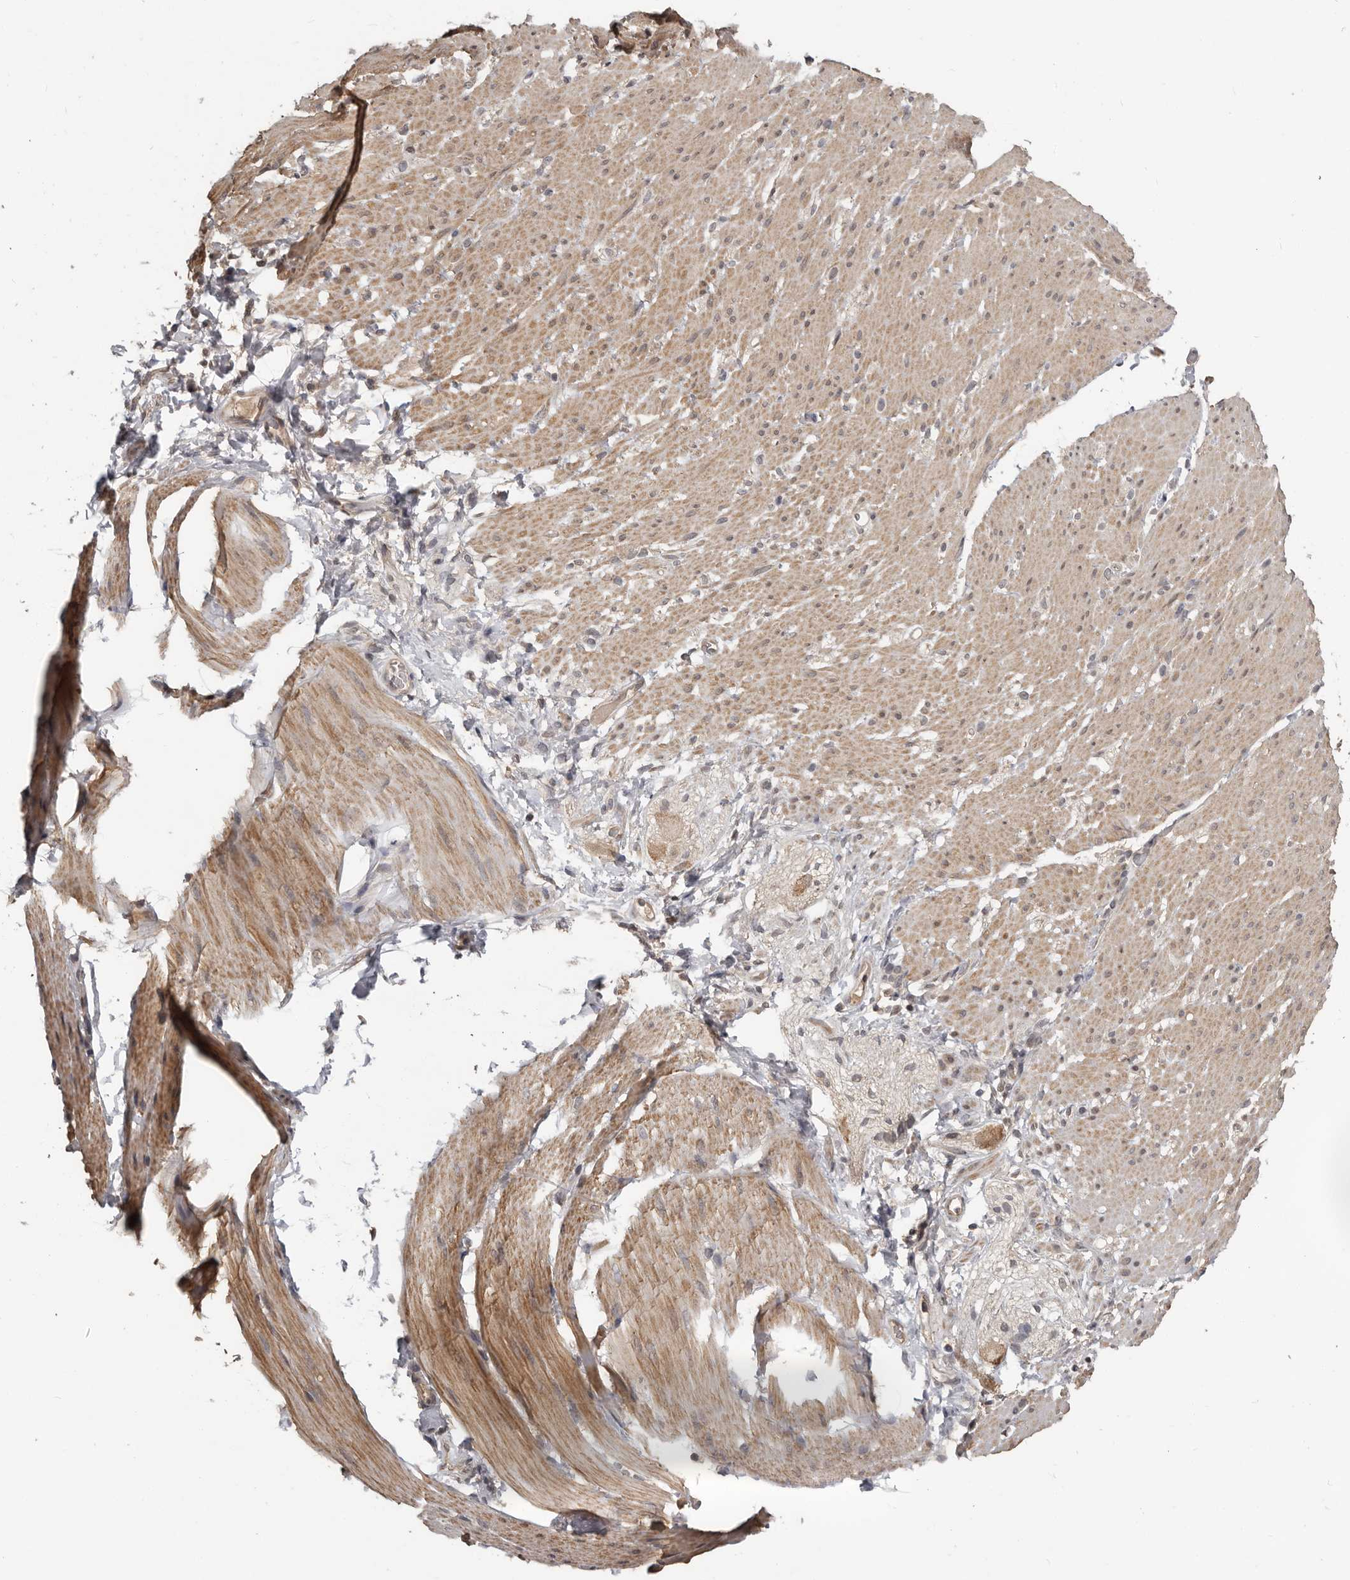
{"staining": {"intensity": "moderate", "quantity": "25%-75%", "location": "cytoplasmic/membranous"}, "tissue": "smooth muscle", "cell_type": "Smooth muscle cells", "image_type": "normal", "snomed": [{"axis": "morphology", "description": "Normal tissue, NOS"}, {"axis": "topography", "description": "Smooth muscle"}, {"axis": "topography", "description": "Small intestine"}], "caption": "The histopathology image shows a brown stain indicating the presence of a protein in the cytoplasmic/membranous of smooth muscle cells in smooth muscle.", "gene": "ZFP14", "patient": {"sex": "female", "age": 84}}